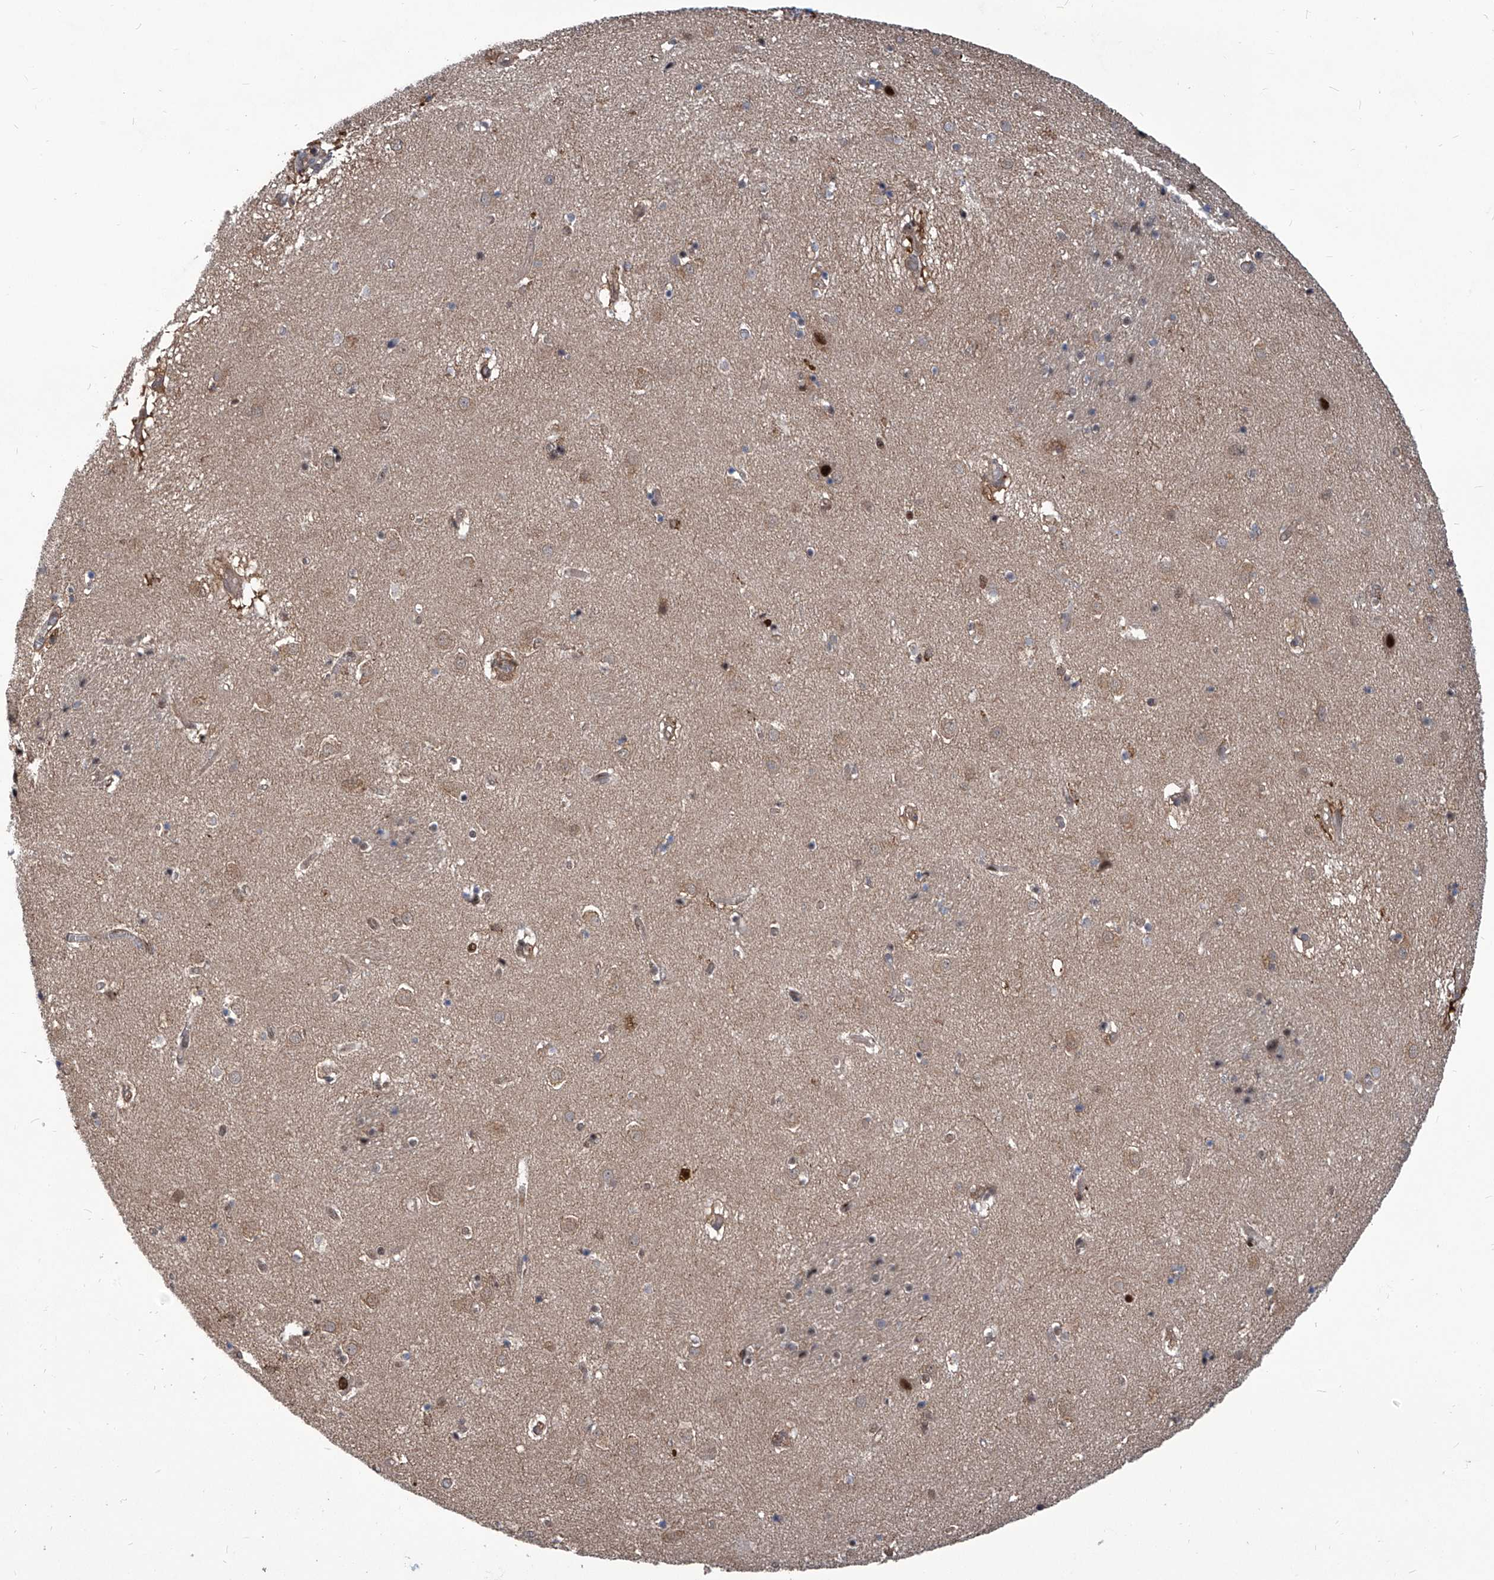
{"staining": {"intensity": "moderate", "quantity": "<25%", "location": "cytoplasmic/membranous"}, "tissue": "caudate", "cell_type": "Glial cells", "image_type": "normal", "snomed": [{"axis": "morphology", "description": "Normal tissue, NOS"}, {"axis": "topography", "description": "Lateral ventricle wall"}], "caption": "Protein staining by immunohistochemistry (IHC) displays moderate cytoplasmic/membranous positivity in about <25% of glial cells in benign caudate. (DAB = brown stain, brightfield microscopy at high magnification).", "gene": "PSMB1", "patient": {"sex": "male", "age": 70}}